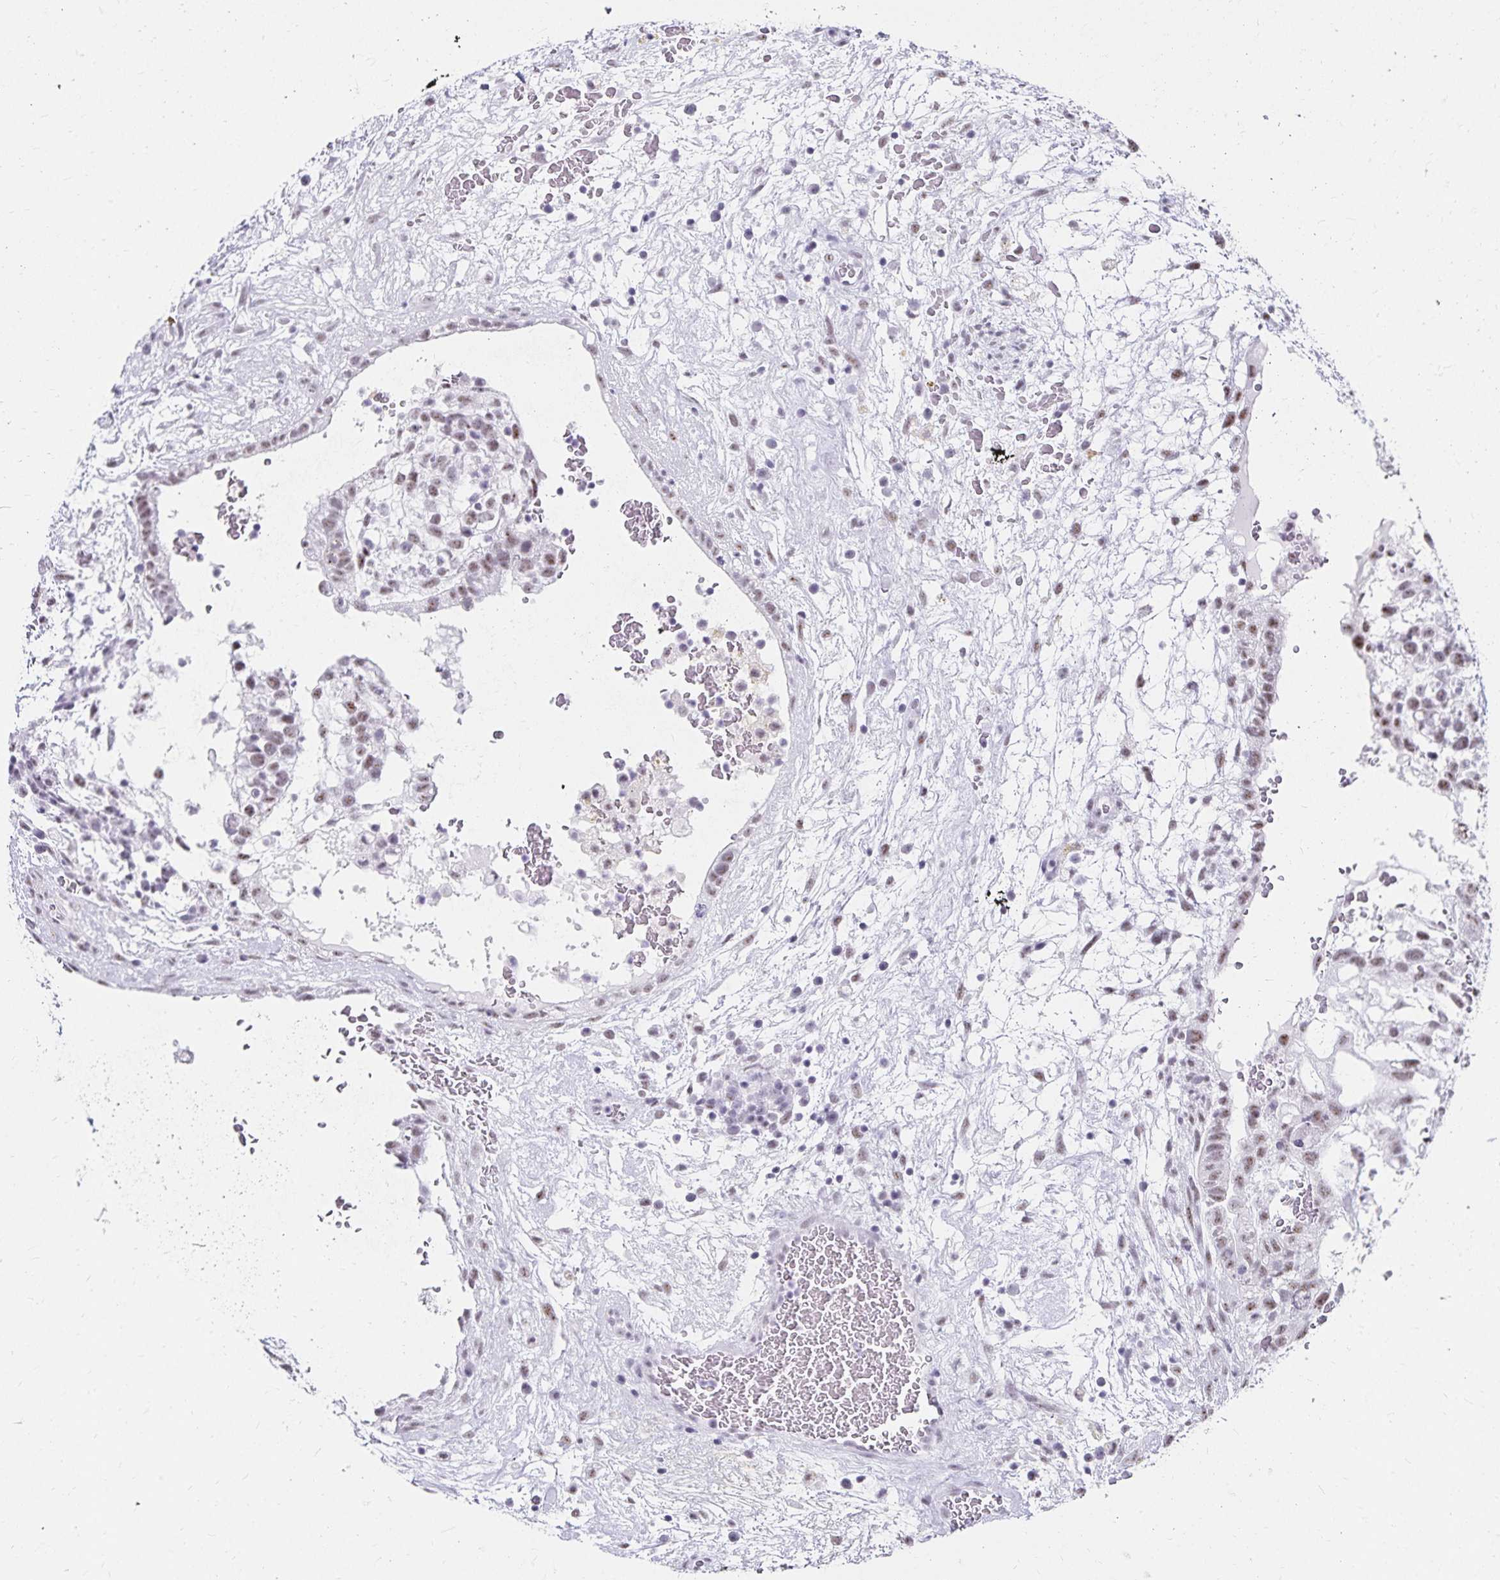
{"staining": {"intensity": "weak", "quantity": "25%-75%", "location": "nuclear"}, "tissue": "testis cancer", "cell_type": "Tumor cells", "image_type": "cancer", "snomed": [{"axis": "morphology", "description": "Normal tissue, NOS"}, {"axis": "morphology", "description": "Carcinoma, Embryonal, NOS"}, {"axis": "topography", "description": "Testis"}], "caption": "This photomicrograph reveals IHC staining of human testis cancer (embryonal carcinoma), with low weak nuclear expression in about 25%-75% of tumor cells.", "gene": "C20orf85", "patient": {"sex": "male", "age": 32}}